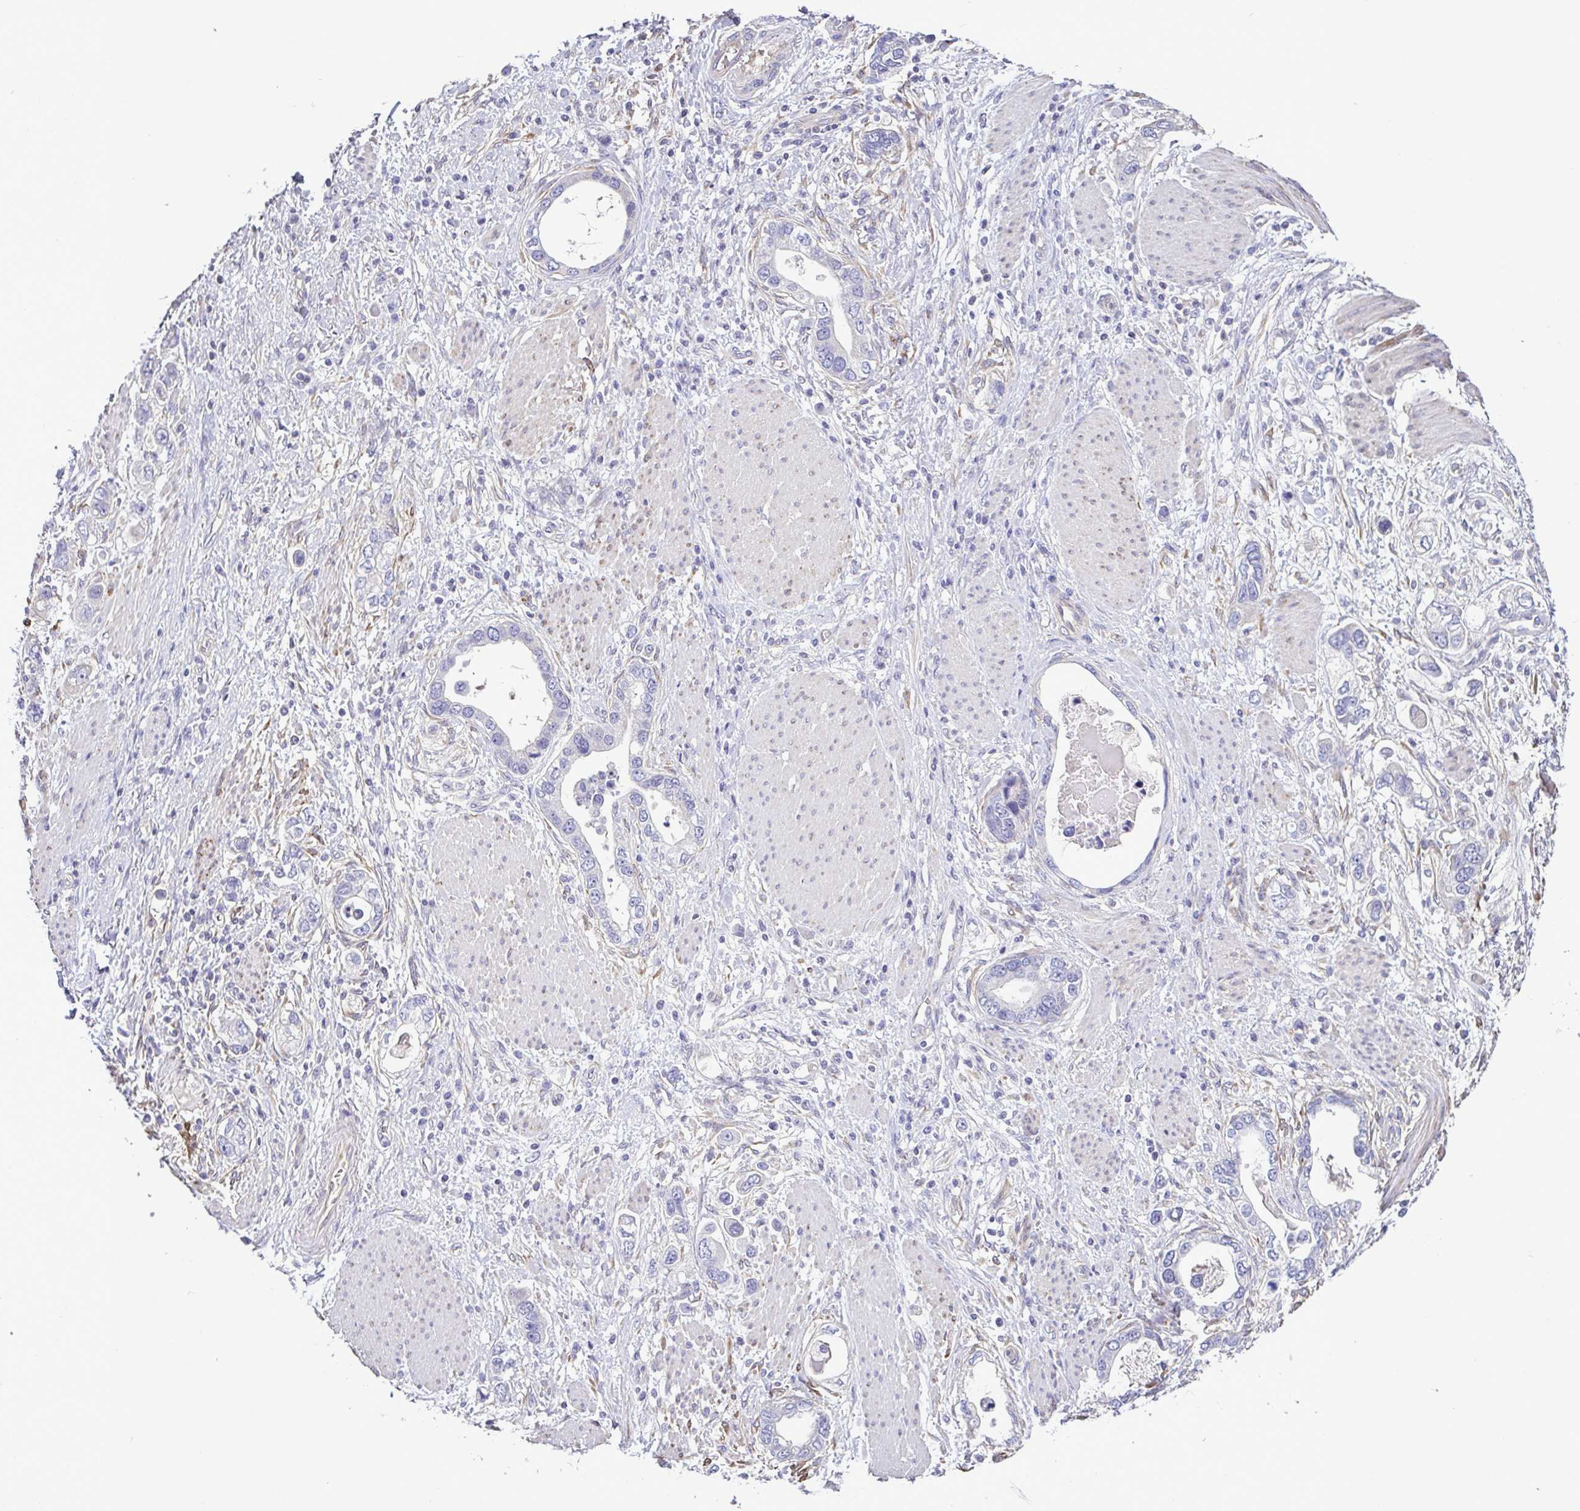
{"staining": {"intensity": "negative", "quantity": "none", "location": "none"}, "tissue": "stomach cancer", "cell_type": "Tumor cells", "image_type": "cancer", "snomed": [{"axis": "morphology", "description": "Adenocarcinoma, NOS"}, {"axis": "topography", "description": "Stomach, lower"}], "caption": "An IHC image of adenocarcinoma (stomach) is shown. There is no staining in tumor cells of adenocarcinoma (stomach).", "gene": "MYL10", "patient": {"sex": "female", "age": 93}}